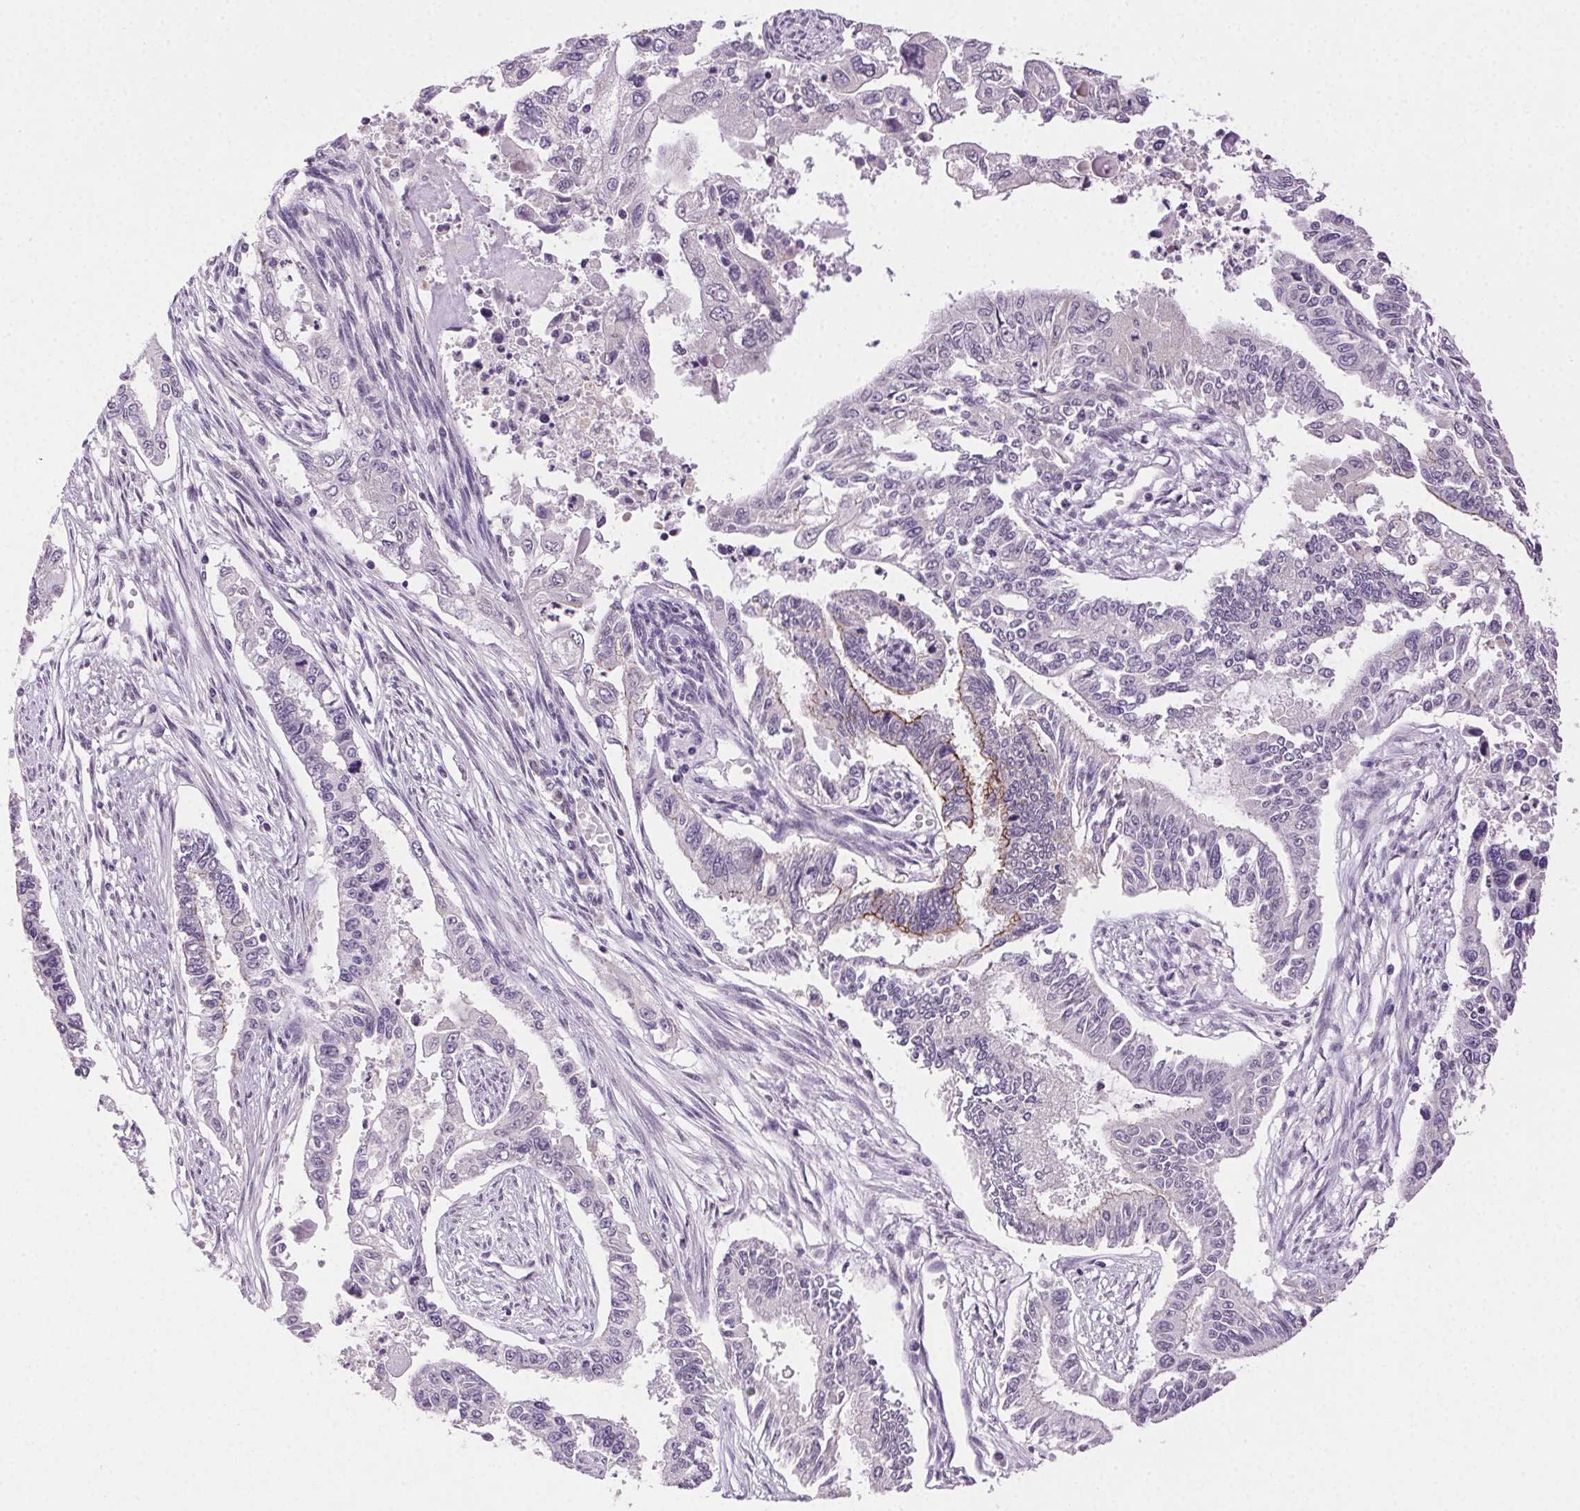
{"staining": {"intensity": "negative", "quantity": "none", "location": "none"}, "tissue": "endometrial cancer", "cell_type": "Tumor cells", "image_type": "cancer", "snomed": [{"axis": "morphology", "description": "Adenocarcinoma, NOS"}, {"axis": "topography", "description": "Uterus"}], "caption": "The image reveals no staining of tumor cells in endometrial cancer (adenocarcinoma).", "gene": "CLDN10", "patient": {"sex": "female", "age": 59}}